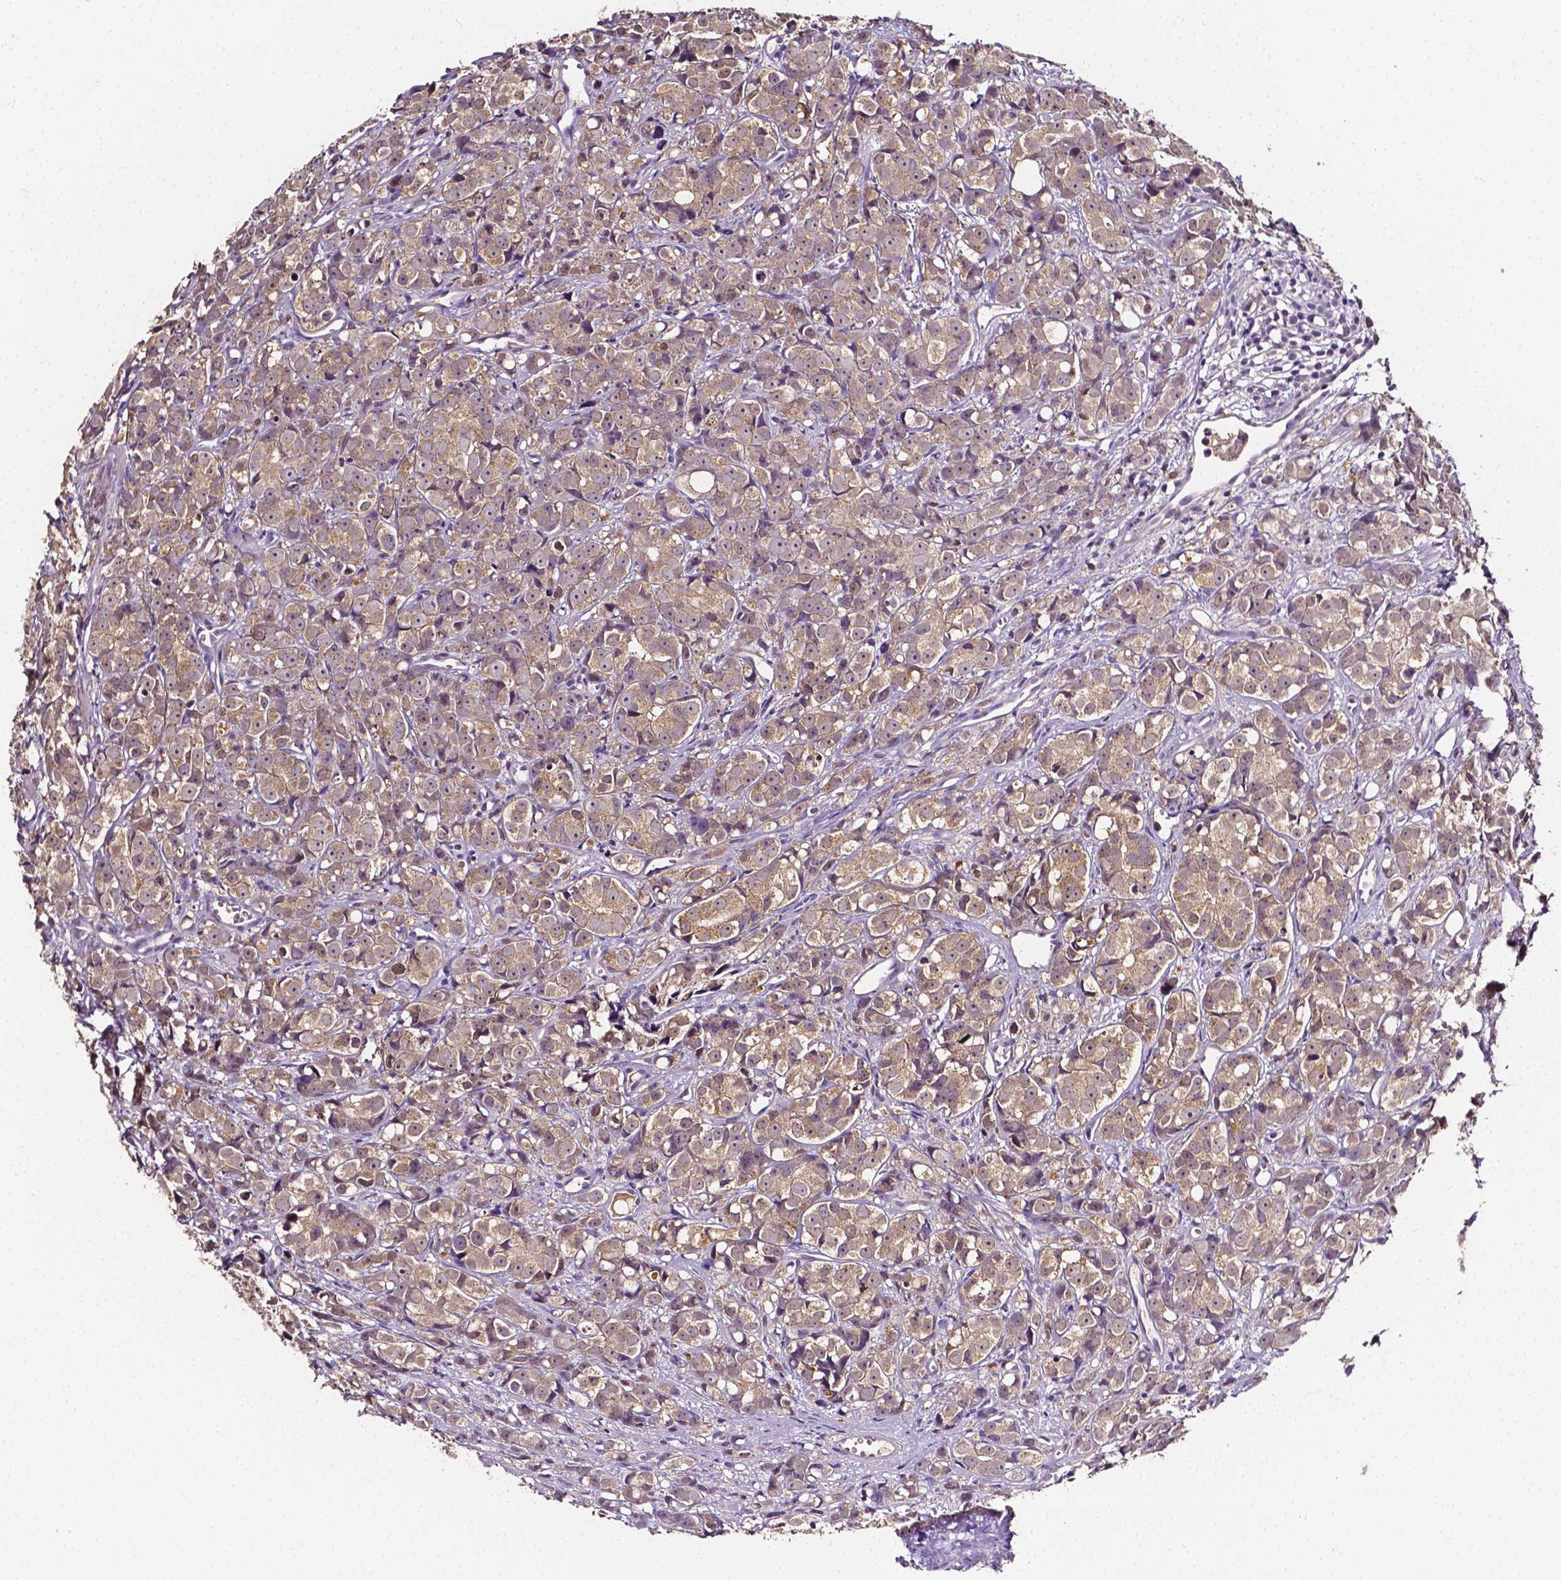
{"staining": {"intensity": "weak", "quantity": ">75%", "location": "cytoplasmic/membranous"}, "tissue": "prostate cancer", "cell_type": "Tumor cells", "image_type": "cancer", "snomed": [{"axis": "morphology", "description": "Adenocarcinoma, High grade"}, {"axis": "topography", "description": "Prostate"}], "caption": "Prostate cancer (high-grade adenocarcinoma) stained with DAB immunohistochemistry exhibits low levels of weak cytoplasmic/membranous positivity in approximately >75% of tumor cells. The protein of interest is stained brown, and the nuclei are stained in blue (DAB (3,3'-diaminobenzidine) IHC with brightfield microscopy, high magnification).", "gene": "PSAT1", "patient": {"sex": "male", "age": 77}}